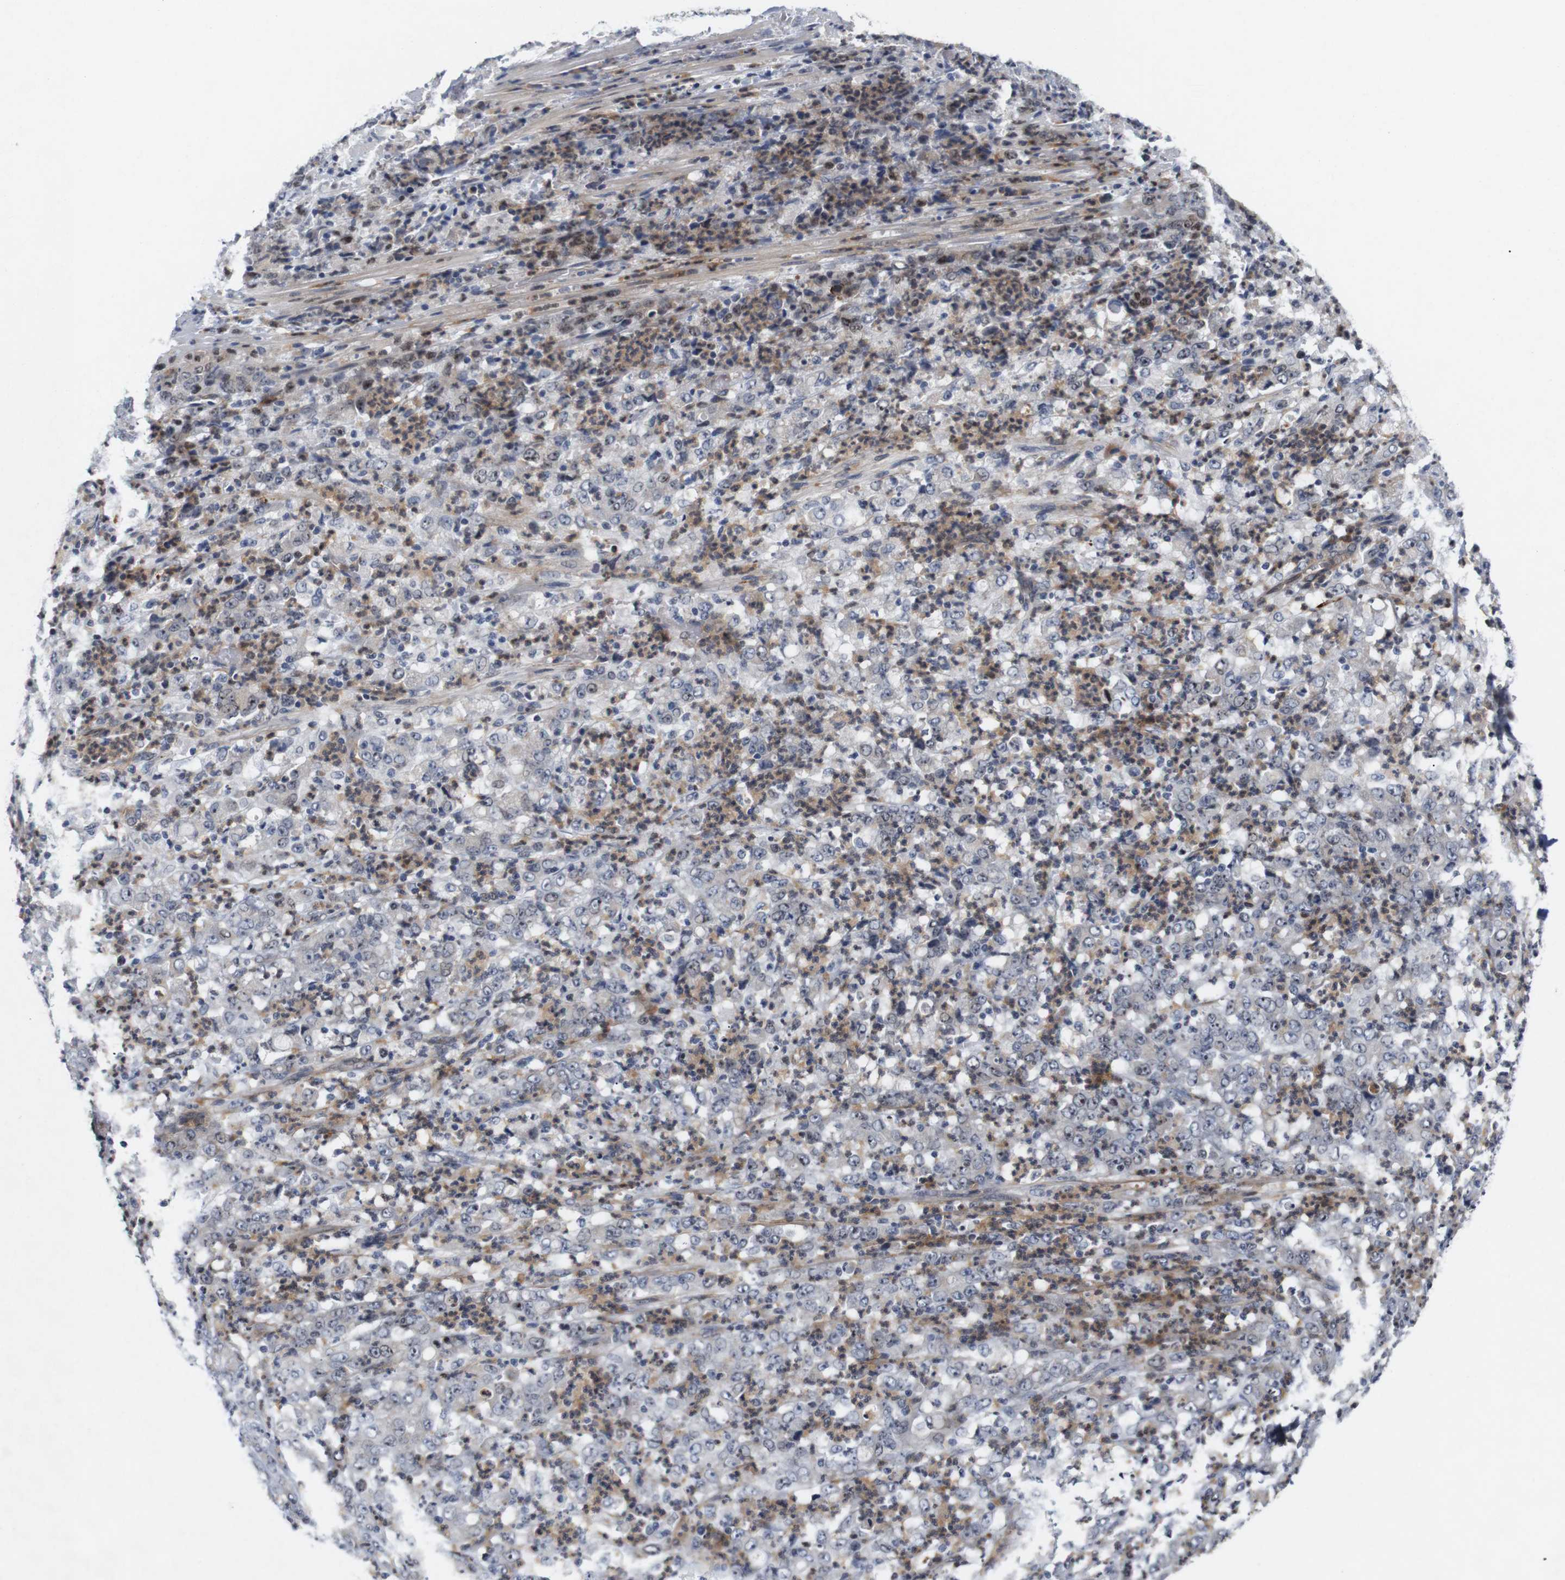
{"staining": {"intensity": "negative", "quantity": "none", "location": "none"}, "tissue": "stomach cancer", "cell_type": "Tumor cells", "image_type": "cancer", "snomed": [{"axis": "morphology", "description": "Adenocarcinoma, NOS"}, {"axis": "topography", "description": "Stomach, lower"}], "caption": "Stomach adenocarcinoma was stained to show a protein in brown. There is no significant positivity in tumor cells.", "gene": "CYB561", "patient": {"sex": "female", "age": 71}}